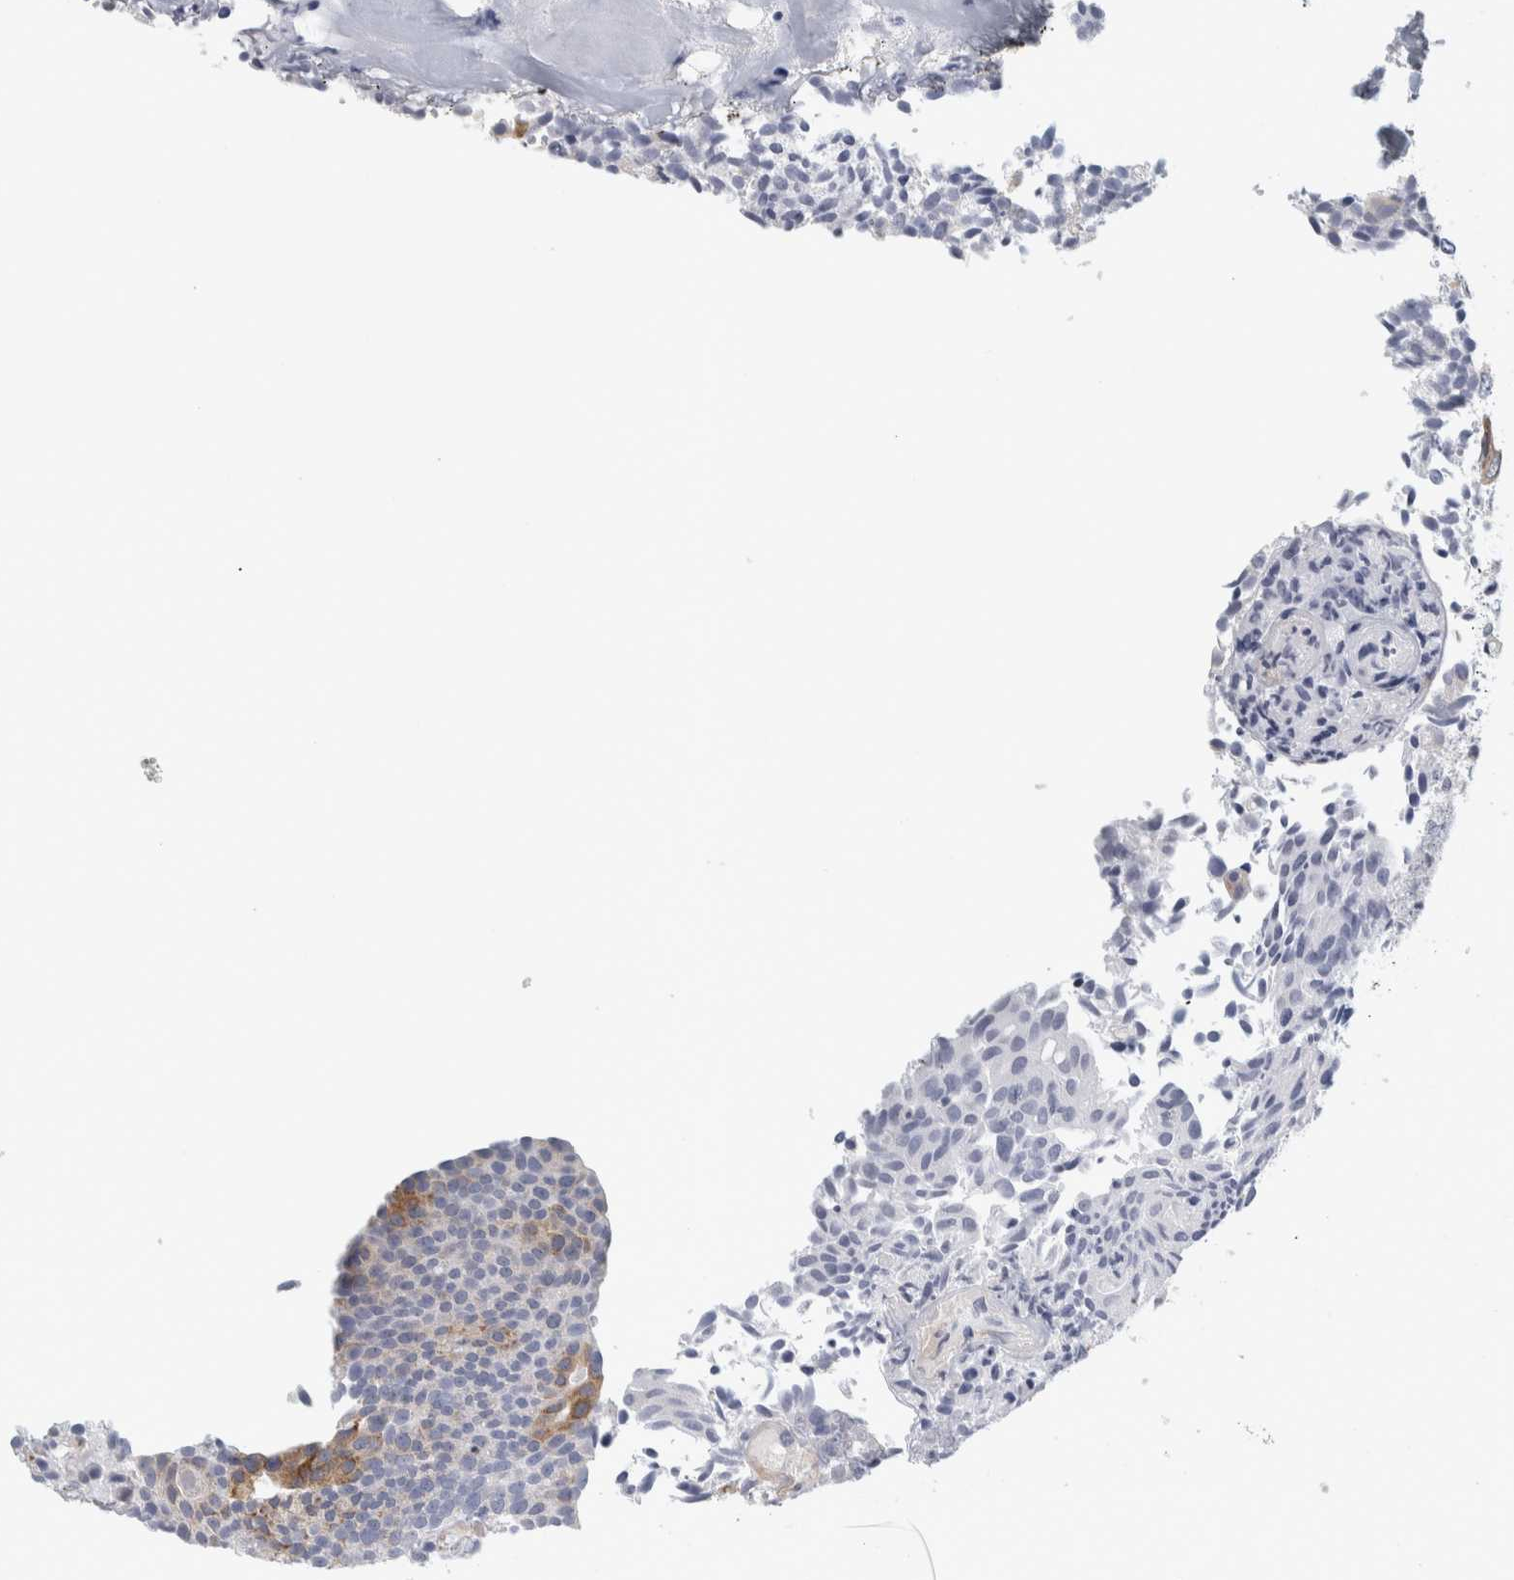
{"staining": {"intensity": "negative", "quantity": "none", "location": "none"}, "tissue": "urothelial cancer", "cell_type": "Tumor cells", "image_type": "cancer", "snomed": [{"axis": "morphology", "description": "Urothelial carcinoma, Low grade"}, {"axis": "topography", "description": "Urinary bladder"}], "caption": "Tumor cells show no significant expression in urothelial cancer.", "gene": "B3GNT3", "patient": {"sex": "male", "age": 86}}